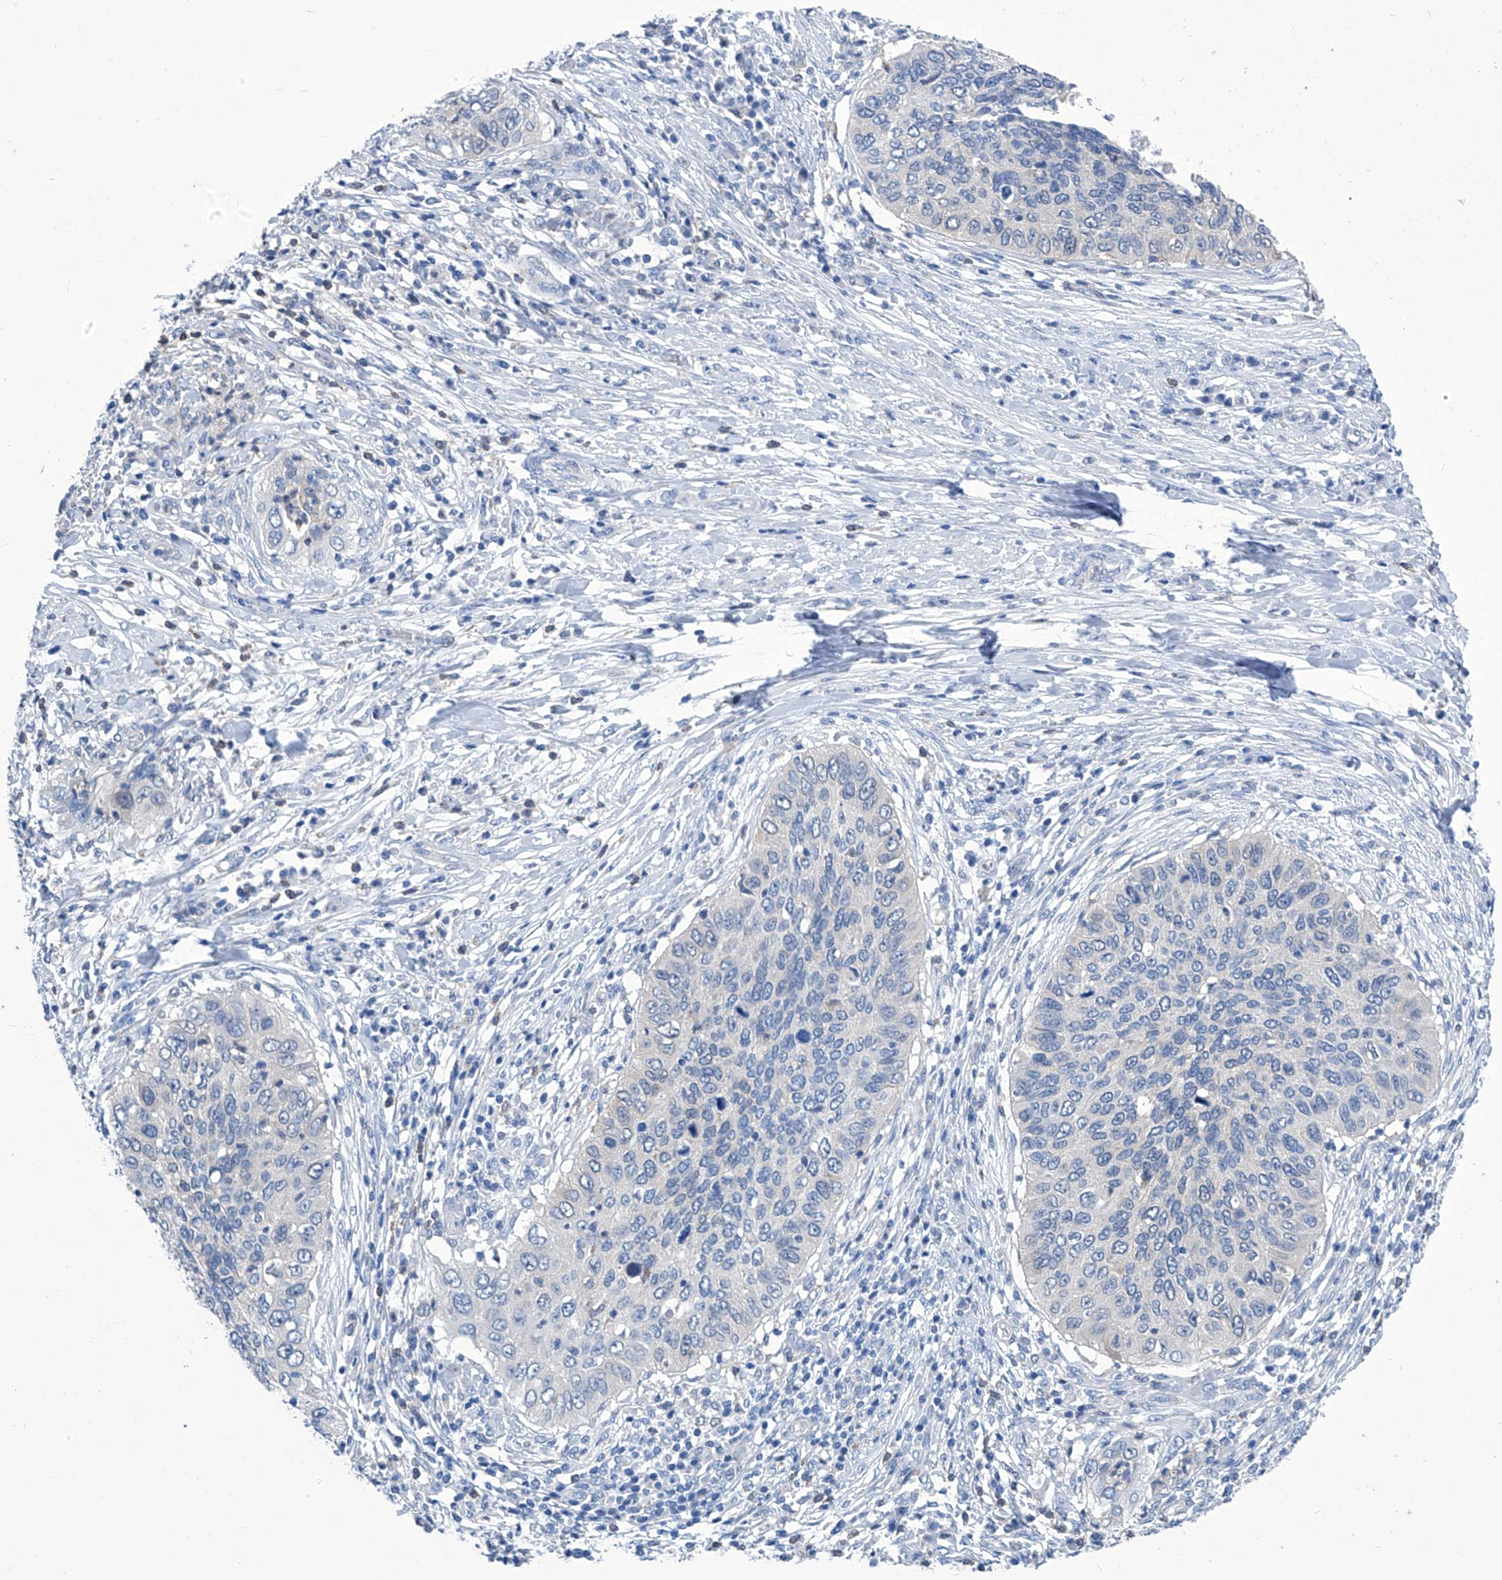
{"staining": {"intensity": "negative", "quantity": "none", "location": "none"}, "tissue": "cervical cancer", "cell_type": "Tumor cells", "image_type": "cancer", "snomed": [{"axis": "morphology", "description": "Squamous cell carcinoma, NOS"}, {"axis": "topography", "description": "Cervix"}], "caption": "Tumor cells are negative for brown protein staining in squamous cell carcinoma (cervical).", "gene": "IMPA2", "patient": {"sex": "female", "age": 38}}